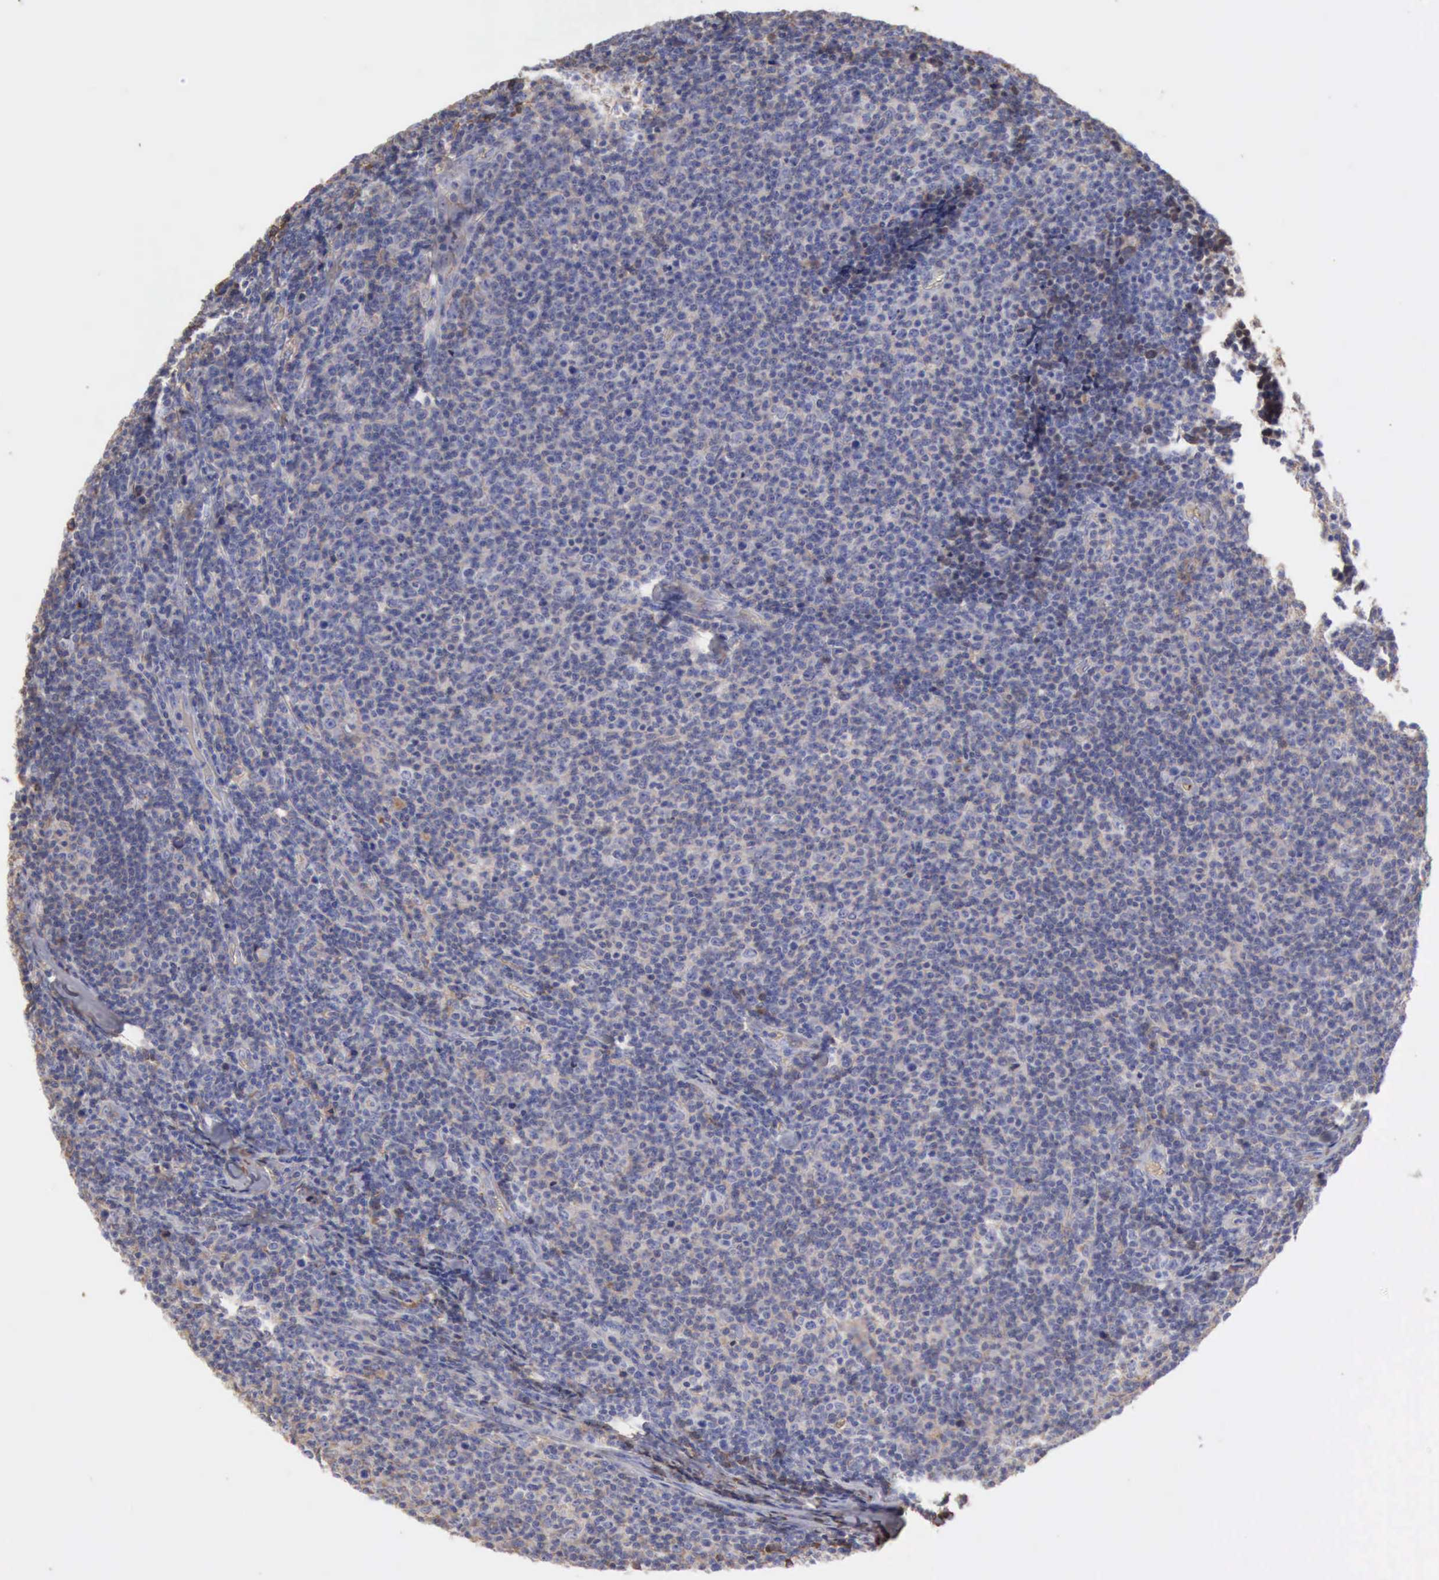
{"staining": {"intensity": "negative", "quantity": "none", "location": "none"}, "tissue": "lymphoma", "cell_type": "Tumor cells", "image_type": "cancer", "snomed": [{"axis": "morphology", "description": "Malignant lymphoma, non-Hodgkin's type, Low grade"}, {"axis": "topography", "description": "Lymph node"}], "caption": "A high-resolution image shows IHC staining of lymphoma, which reveals no significant staining in tumor cells.", "gene": "SERPINA1", "patient": {"sex": "male", "age": 74}}